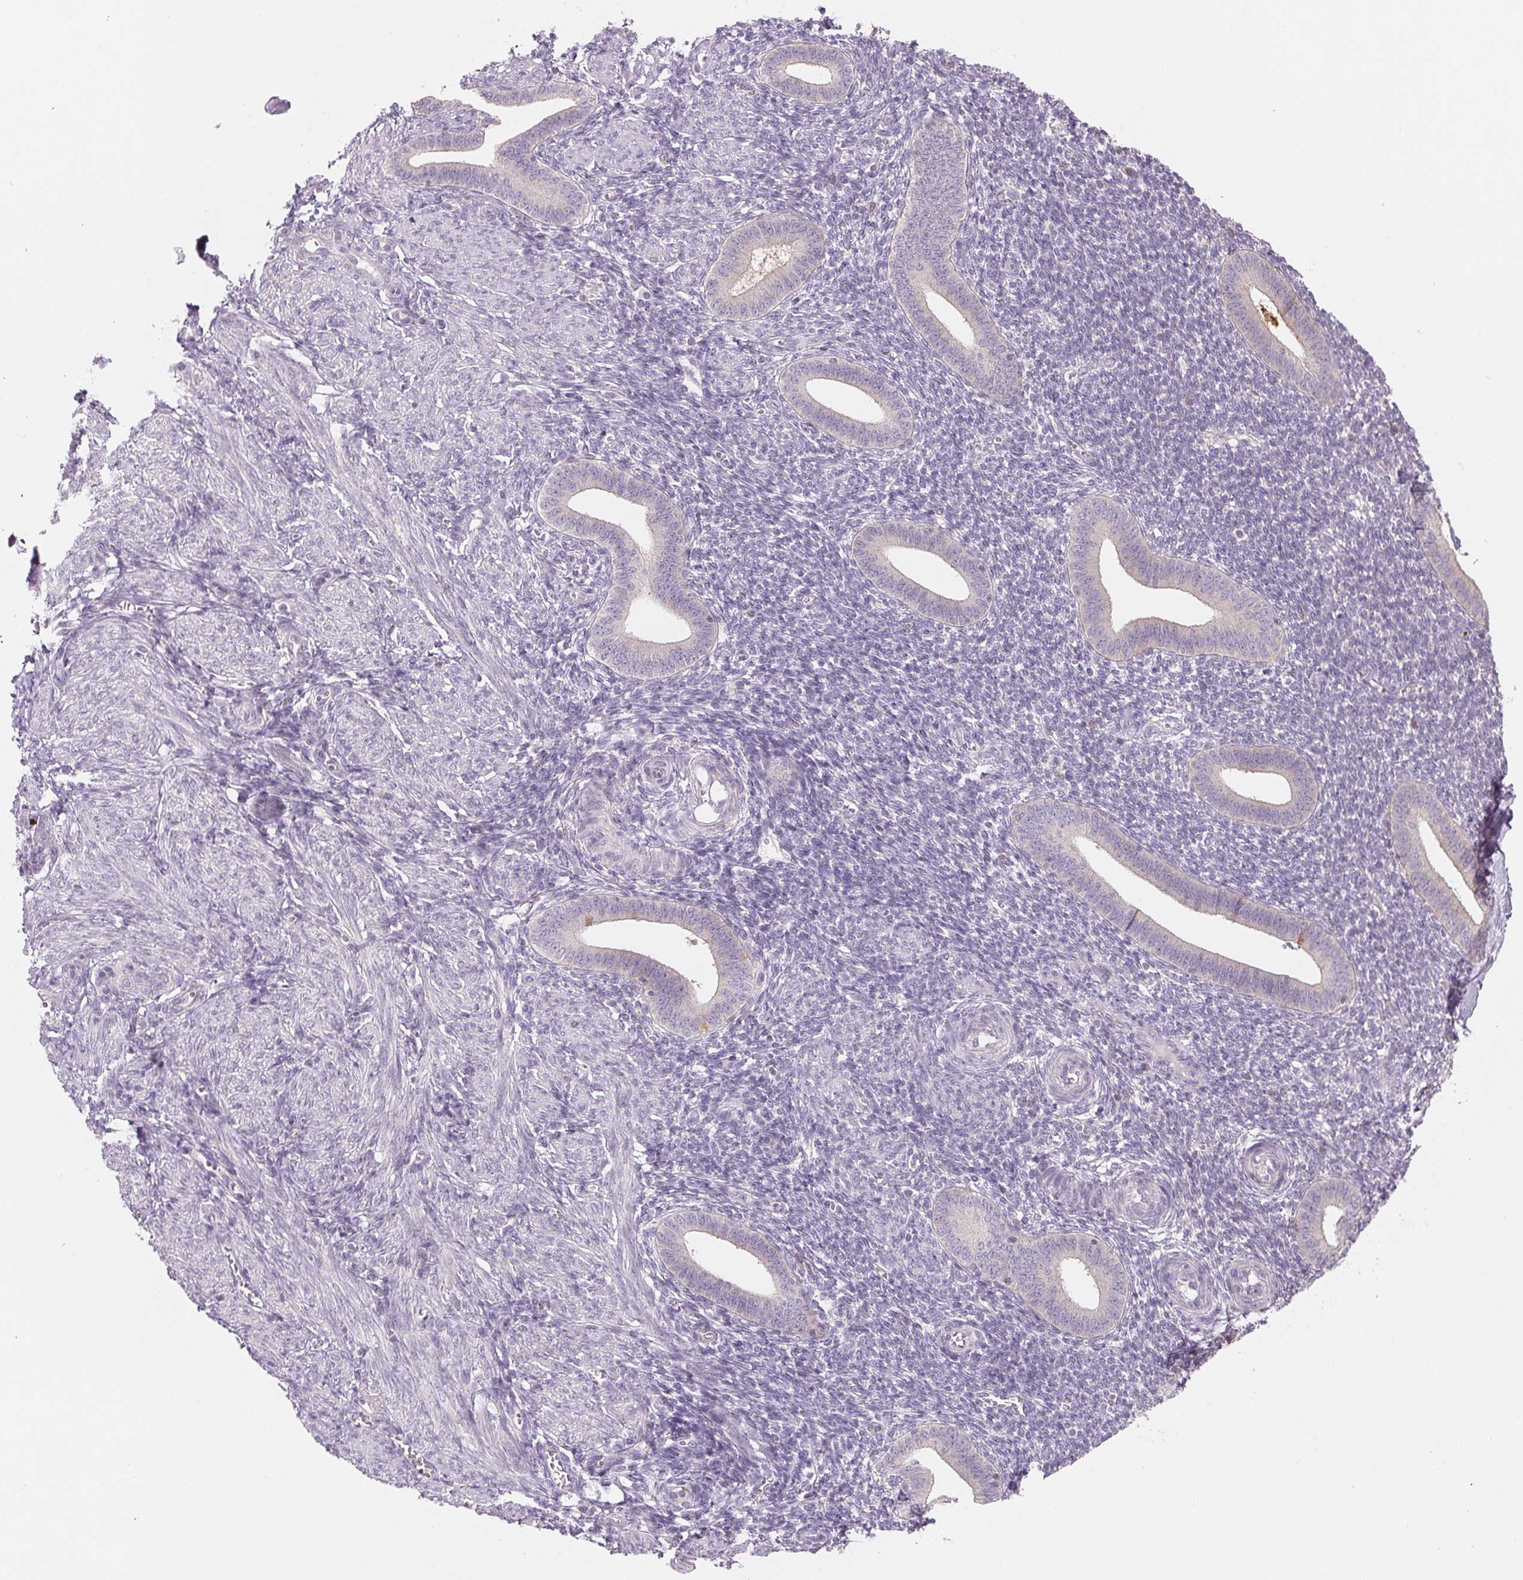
{"staining": {"intensity": "negative", "quantity": "none", "location": "none"}, "tissue": "endometrium", "cell_type": "Cells in endometrial stroma", "image_type": "normal", "snomed": [{"axis": "morphology", "description": "Normal tissue, NOS"}, {"axis": "topography", "description": "Endometrium"}], "caption": "This is an immunohistochemistry (IHC) image of unremarkable endometrium. There is no staining in cells in endometrial stroma.", "gene": "VTCN1", "patient": {"sex": "female", "age": 25}}